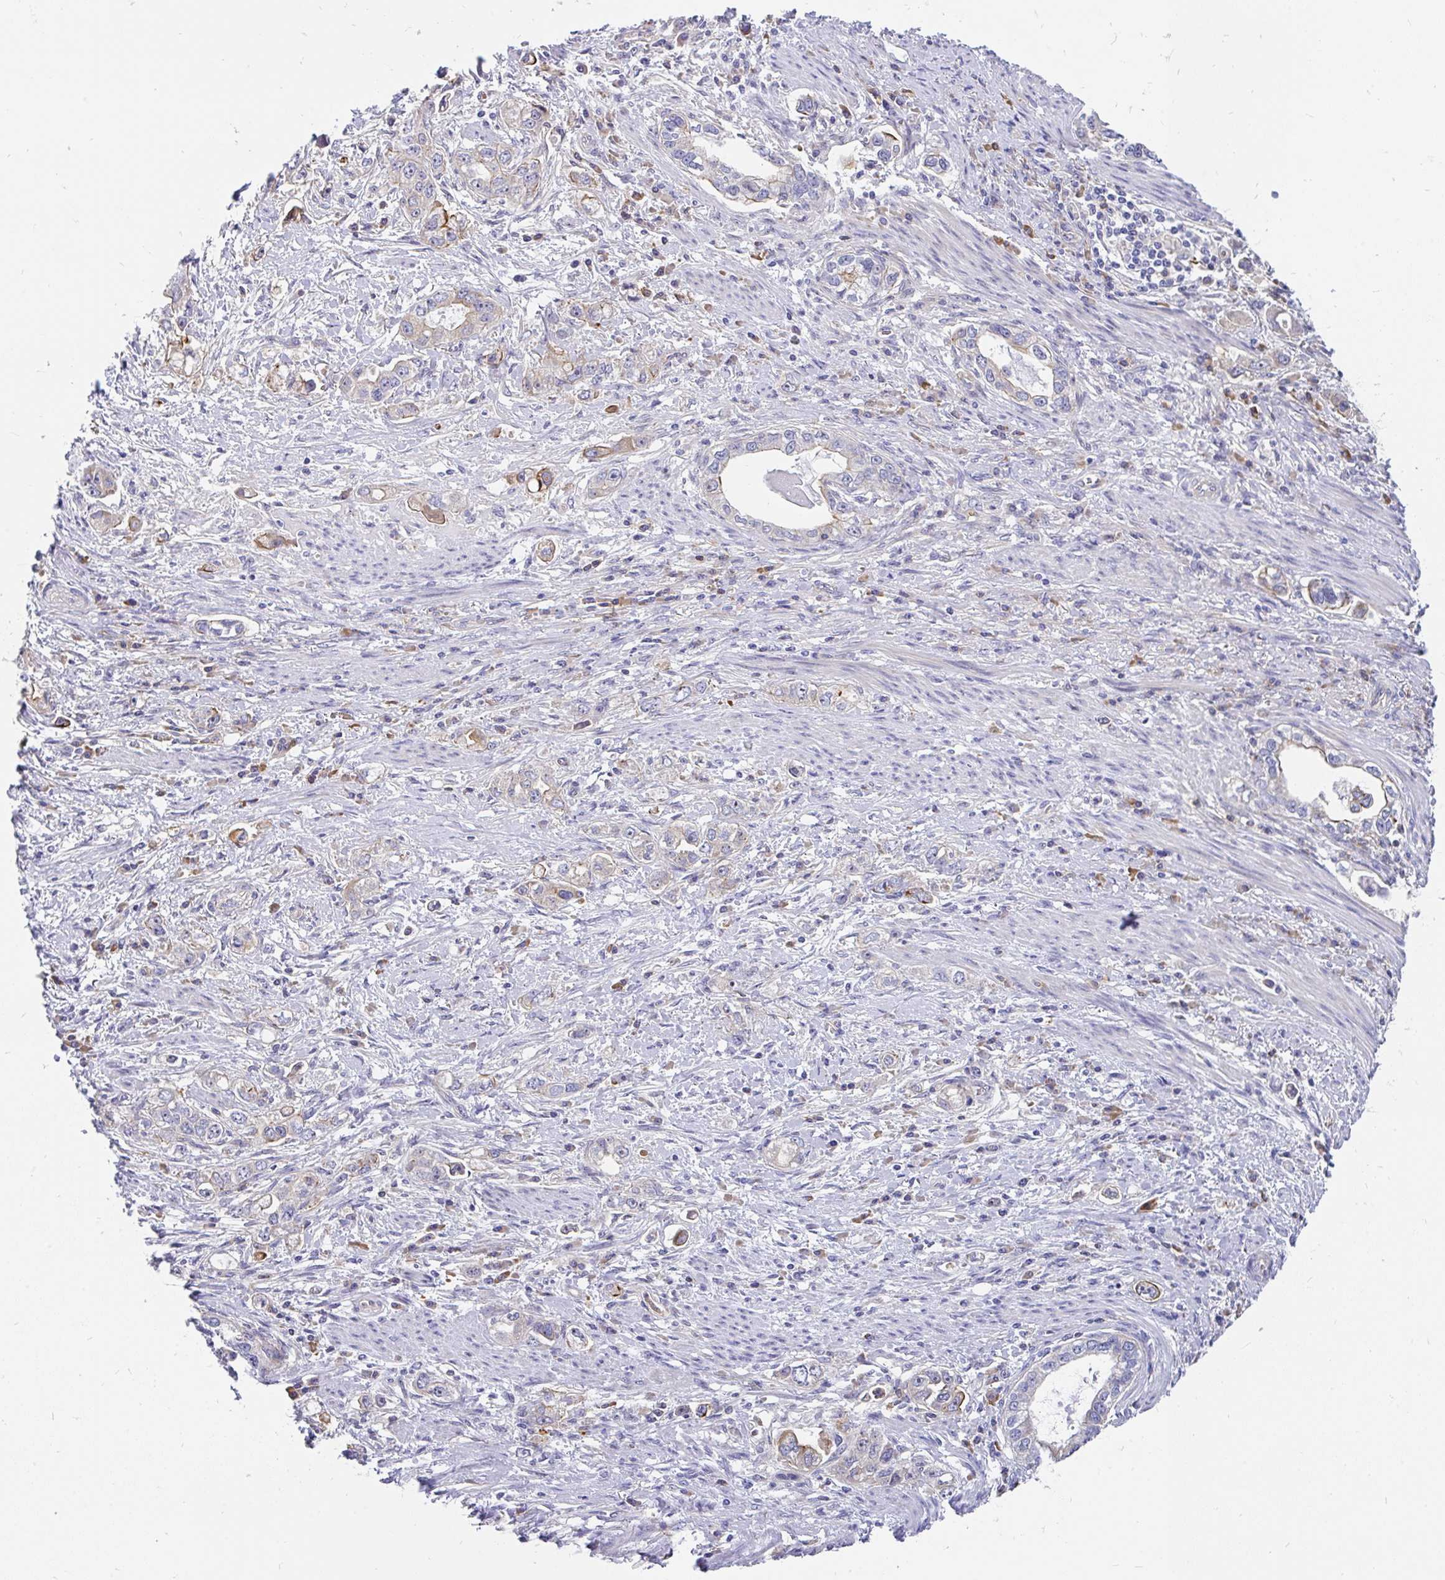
{"staining": {"intensity": "weak", "quantity": "<25%", "location": "cytoplasmic/membranous"}, "tissue": "stomach cancer", "cell_type": "Tumor cells", "image_type": "cancer", "snomed": [{"axis": "morphology", "description": "Adenocarcinoma, NOS"}, {"axis": "topography", "description": "Stomach, lower"}], "caption": "IHC image of adenocarcinoma (stomach) stained for a protein (brown), which shows no expression in tumor cells.", "gene": "LRRC26", "patient": {"sex": "female", "age": 93}}